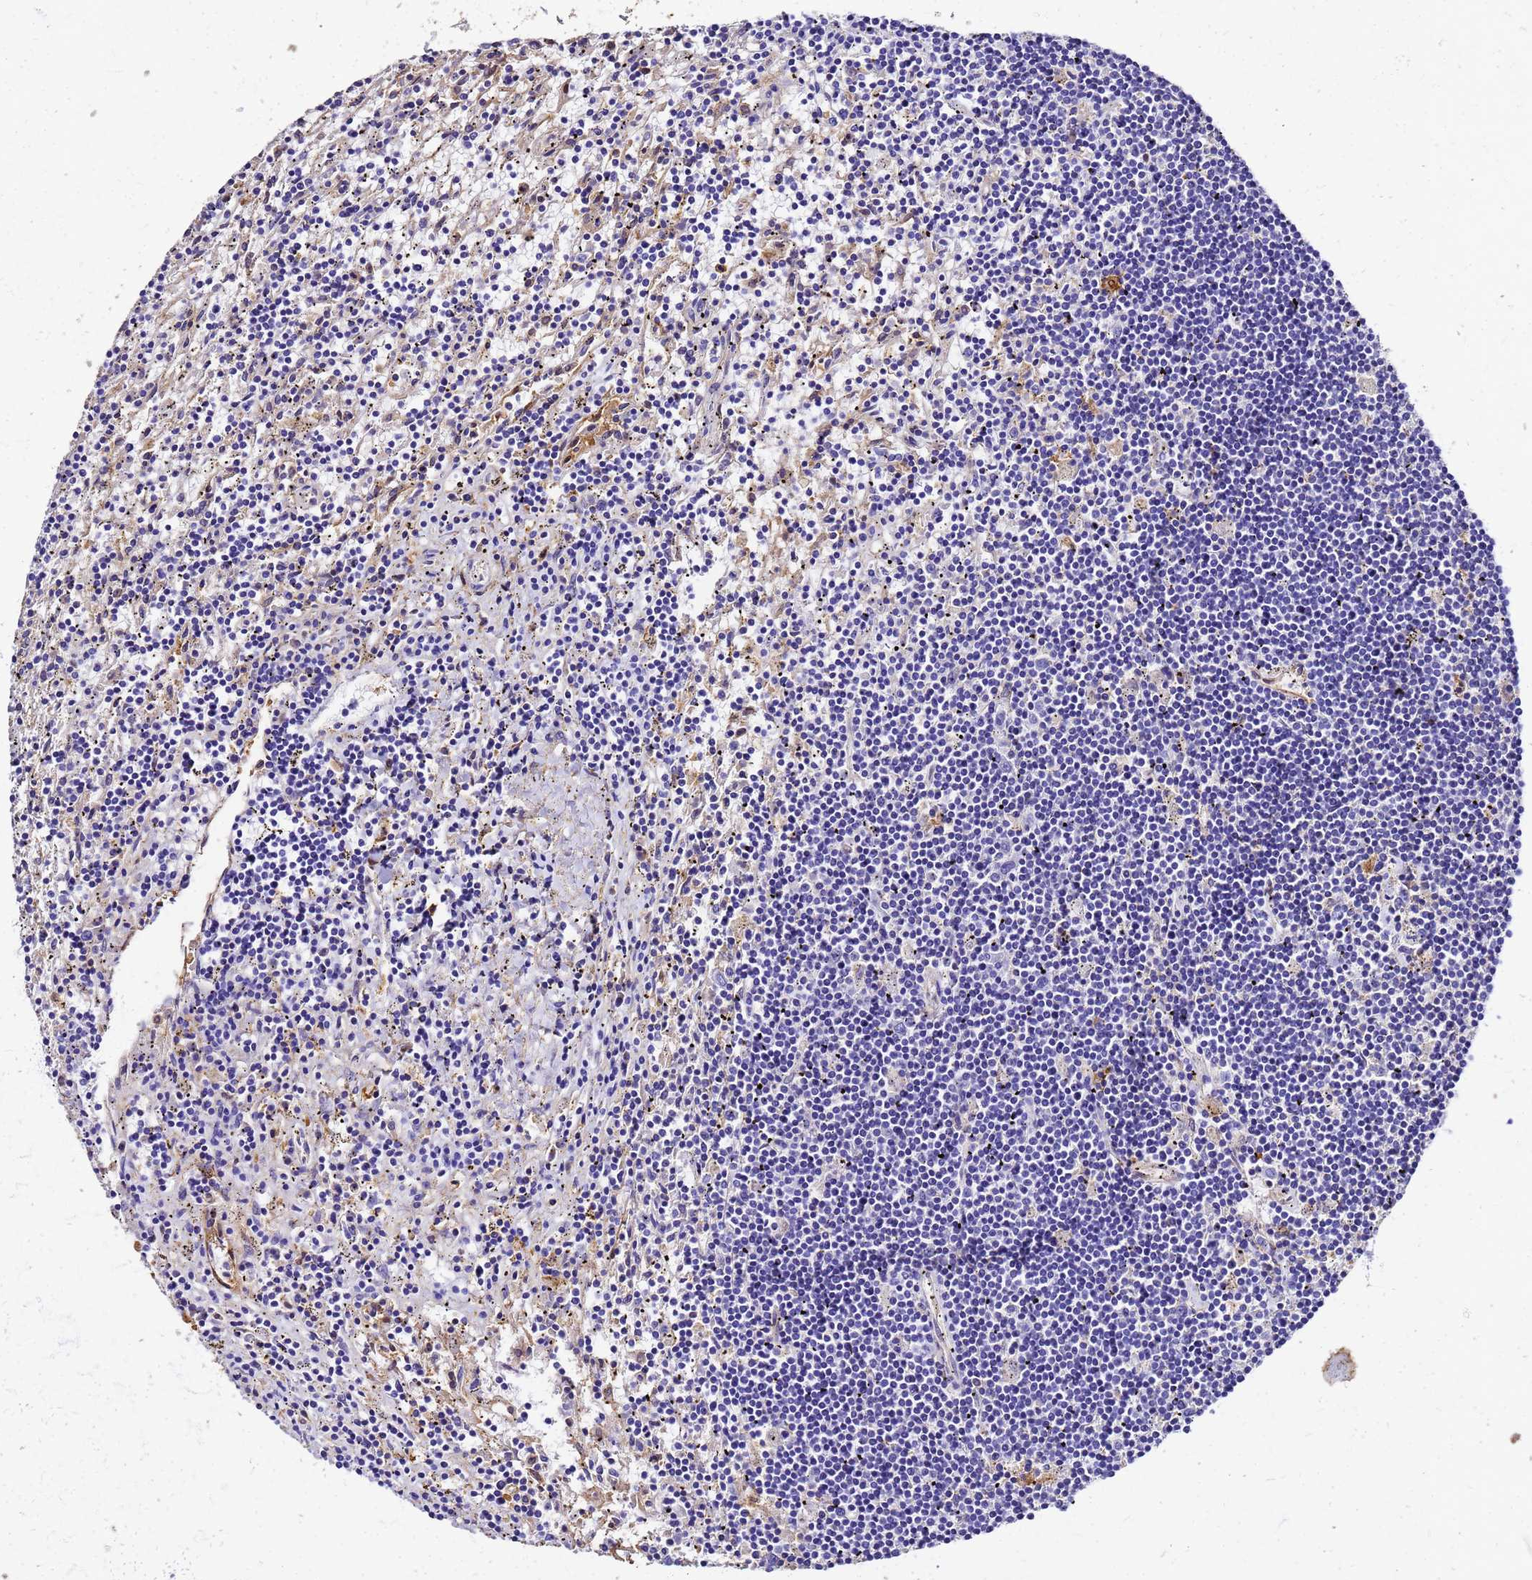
{"staining": {"intensity": "negative", "quantity": "none", "location": "none"}, "tissue": "lymphoma", "cell_type": "Tumor cells", "image_type": "cancer", "snomed": [{"axis": "morphology", "description": "Malignant lymphoma, non-Hodgkin's type, Low grade"}, {"axis": "topography", "description": "Spleen"}], "caption": "Histopathology image shows no significant protein expression in tumor cells of malignant lymphoma, non-Hodgkin's type (low-grade).", "gene": "S100A11", "patient": {"sex": "male", "age": 76}}